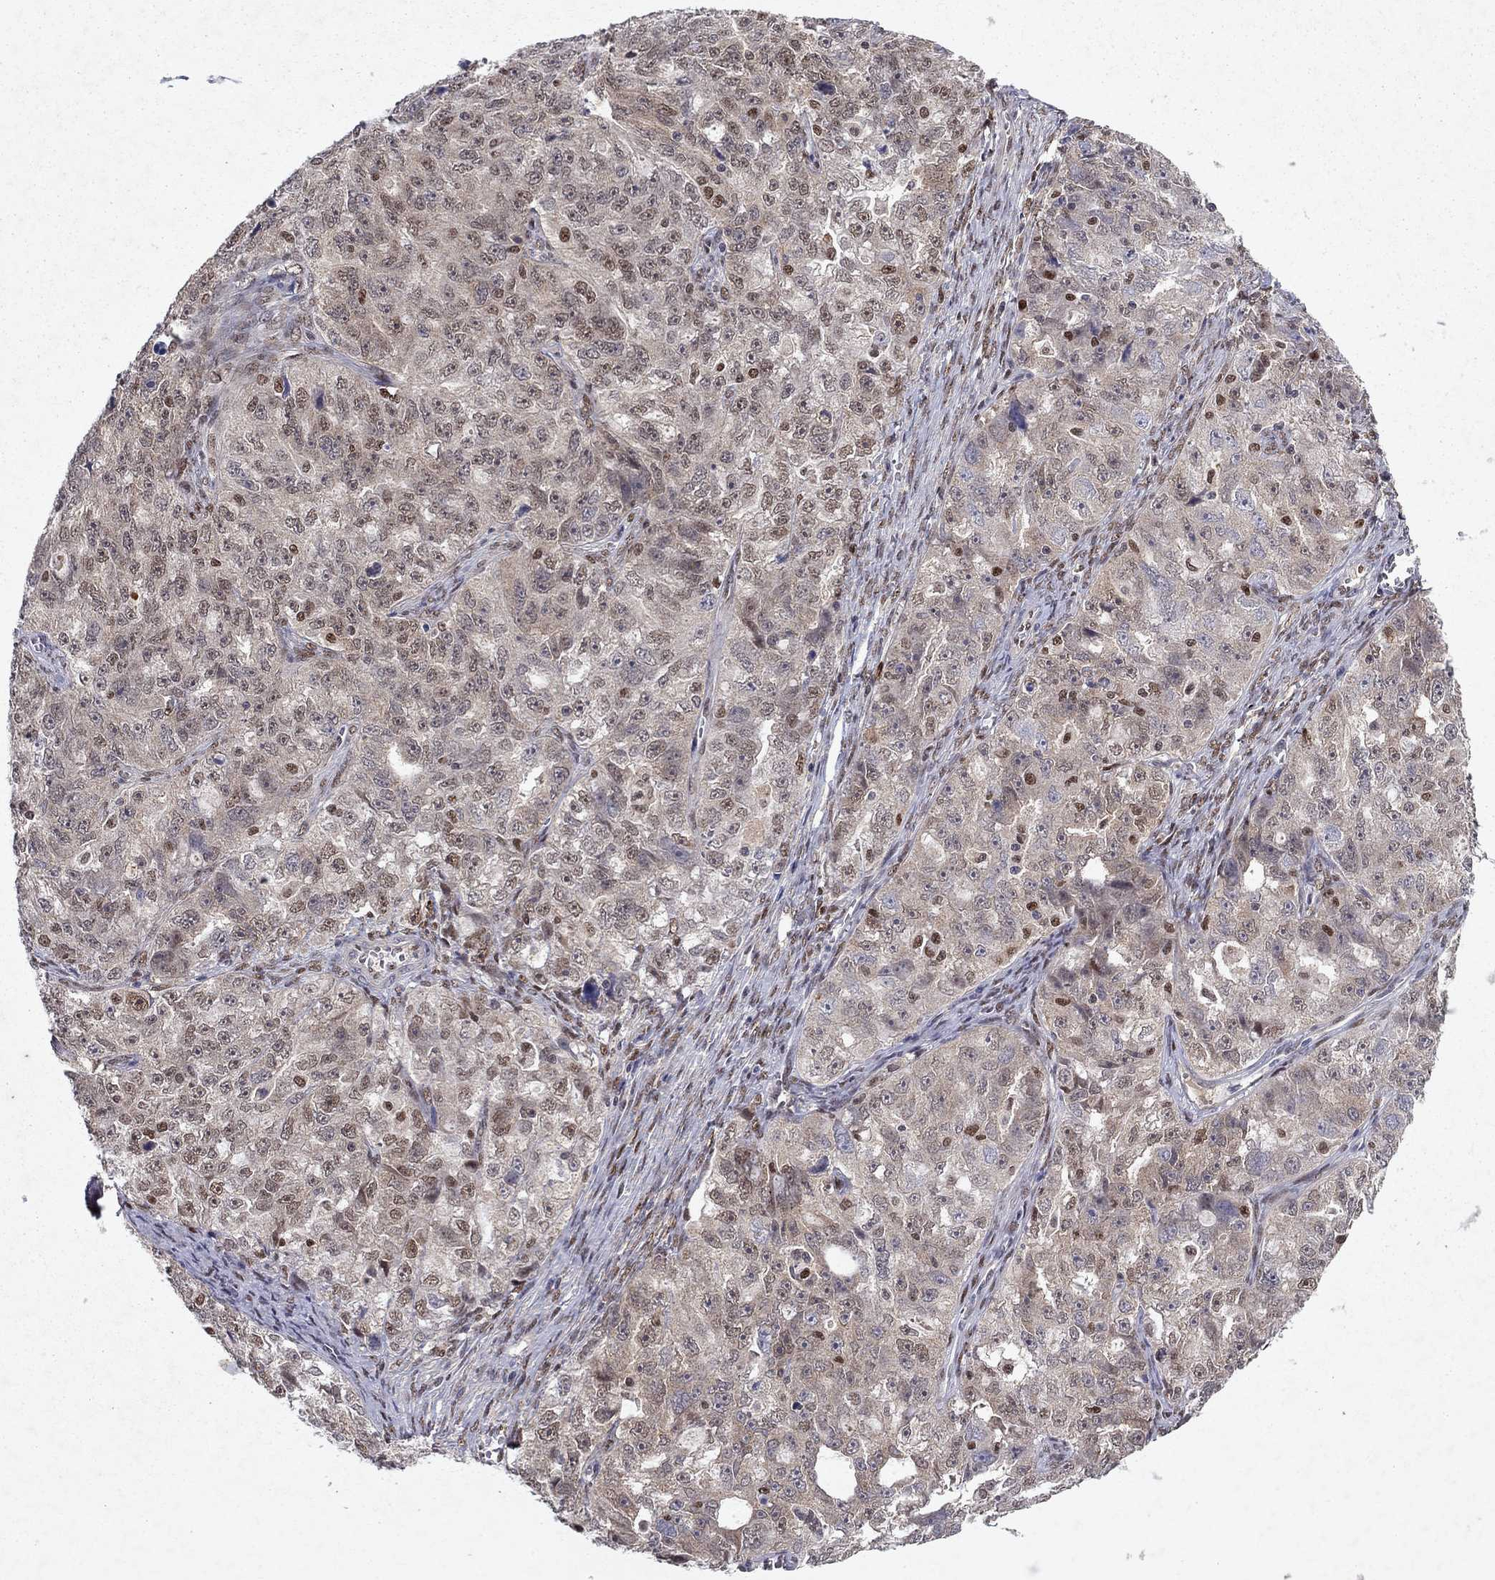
{"staining": {"intensity": "negative", "quantity": "none", "location": "none"}, "tissue": "ovarian cancer", "cell_type": "Tumor cells", "image_type": "cancer", "snomed": [{"axis": "morphology", "description": "Cystadenocarcinoma, serous, NOS"}, {"axis": "topography", "description": "Ovary"}], "caption": "Immunohistochemistry (IHC) photomicrograph of neoplastic tissue: human serous cystadenocarcinoma (ovarian) stained with DAB (3,3'-diaminobenzidine) reveals no significant protein positivity in tumor cells.", "gene": "CRTC1", "patient": {"sex": "female", "age": 51}}